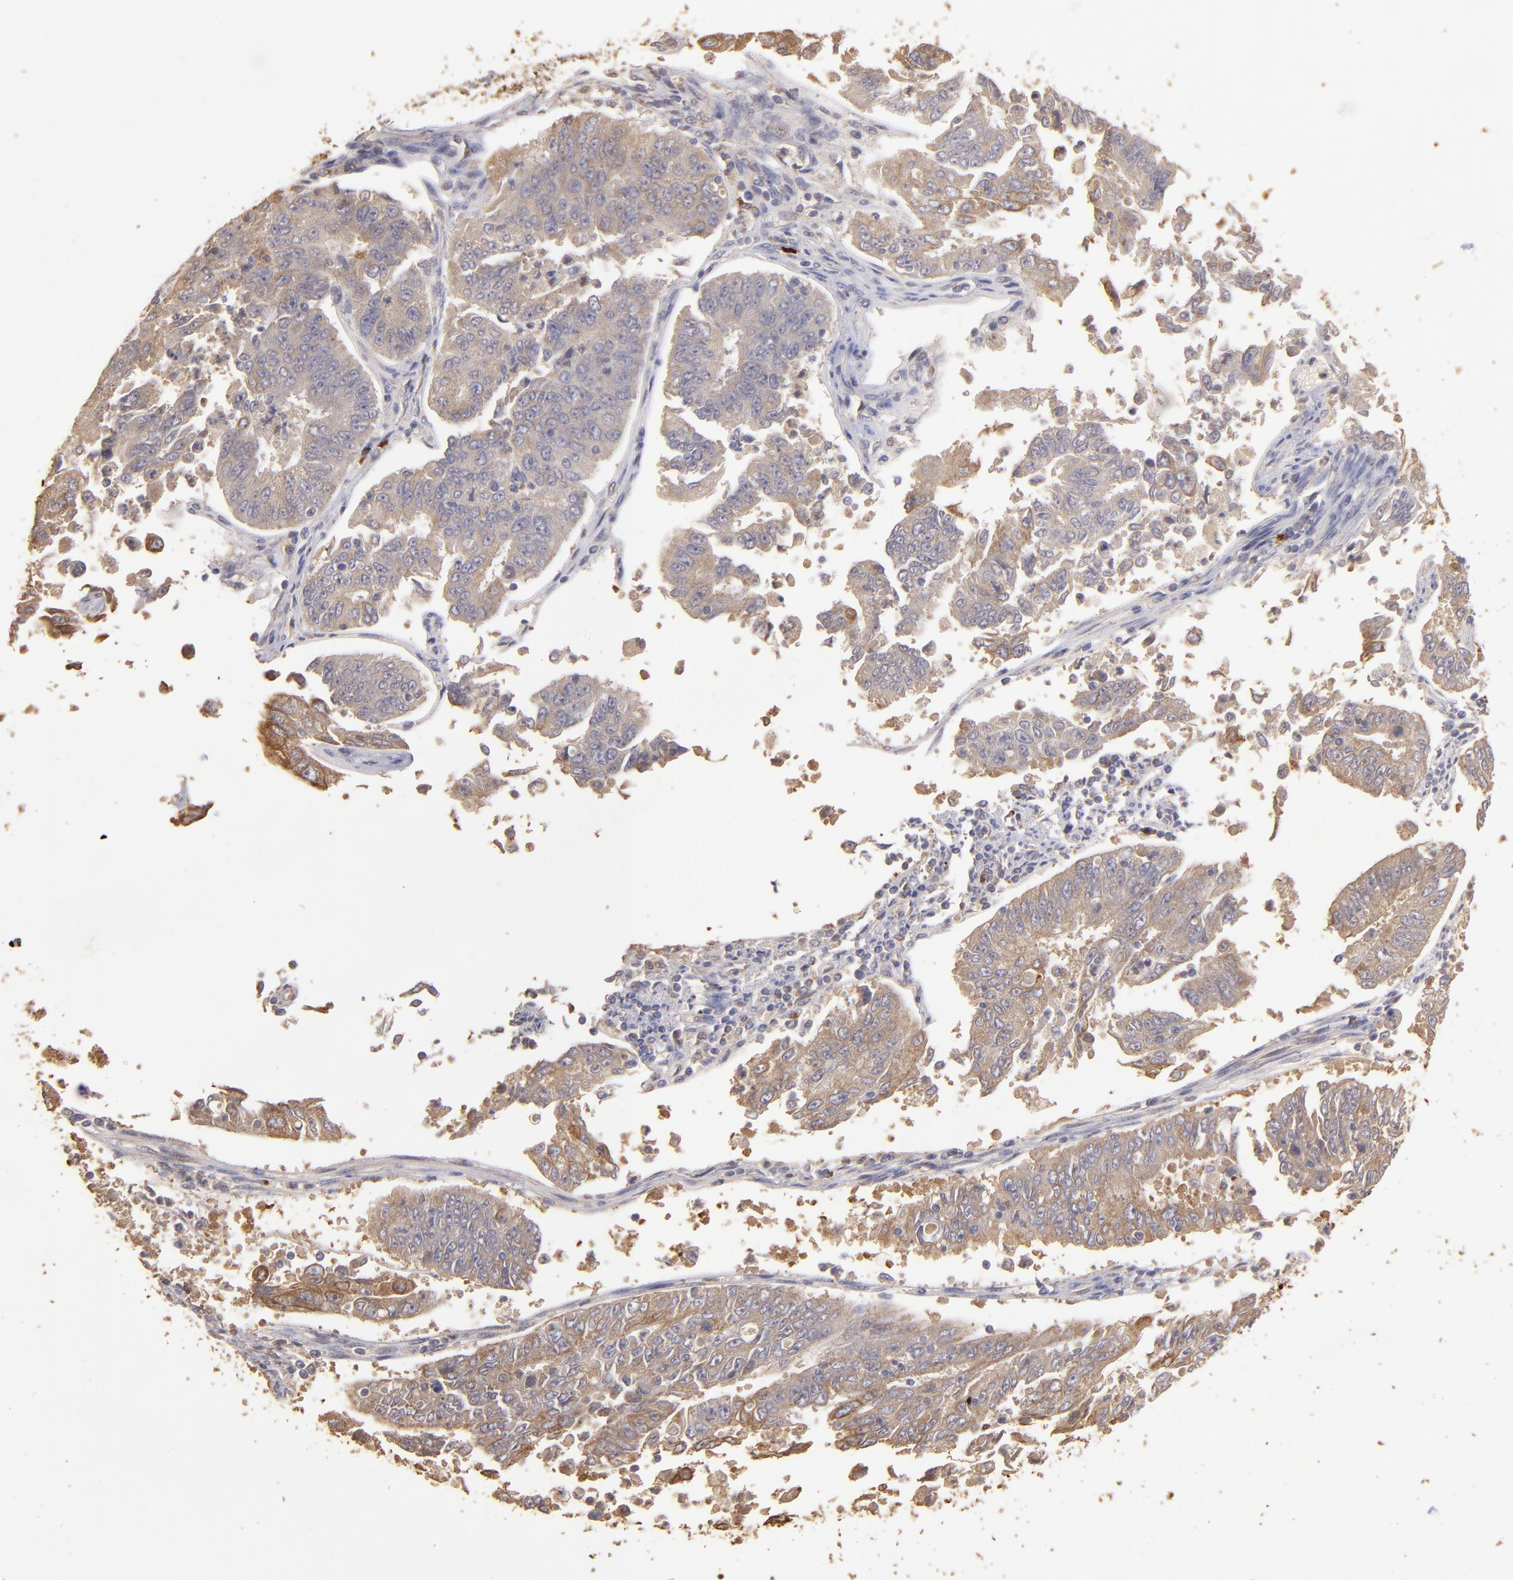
{"staining": {"intensity": "moderate", "quantity": ">75%", "location": "cytoplasmic/membranous"}, "tissue": "endometrial cancer", "cell_type": "Tumor cells", "image_type": "cancer", "snomed": [{"axis": "morphology", "description": "Adenocarcinoma, NOS"}, {"axis": "topography", "description": "Endometrium"}], "caption": "High-power microscopy captured an immunohistochemistry photomicrograph of endometrial adenocarcinoma, revealing moderate cytoplasmic/membranous staining in about >75% of tumor cells.", "gene": "SRRD", "patient": {"sex": "female", "age": 42}}